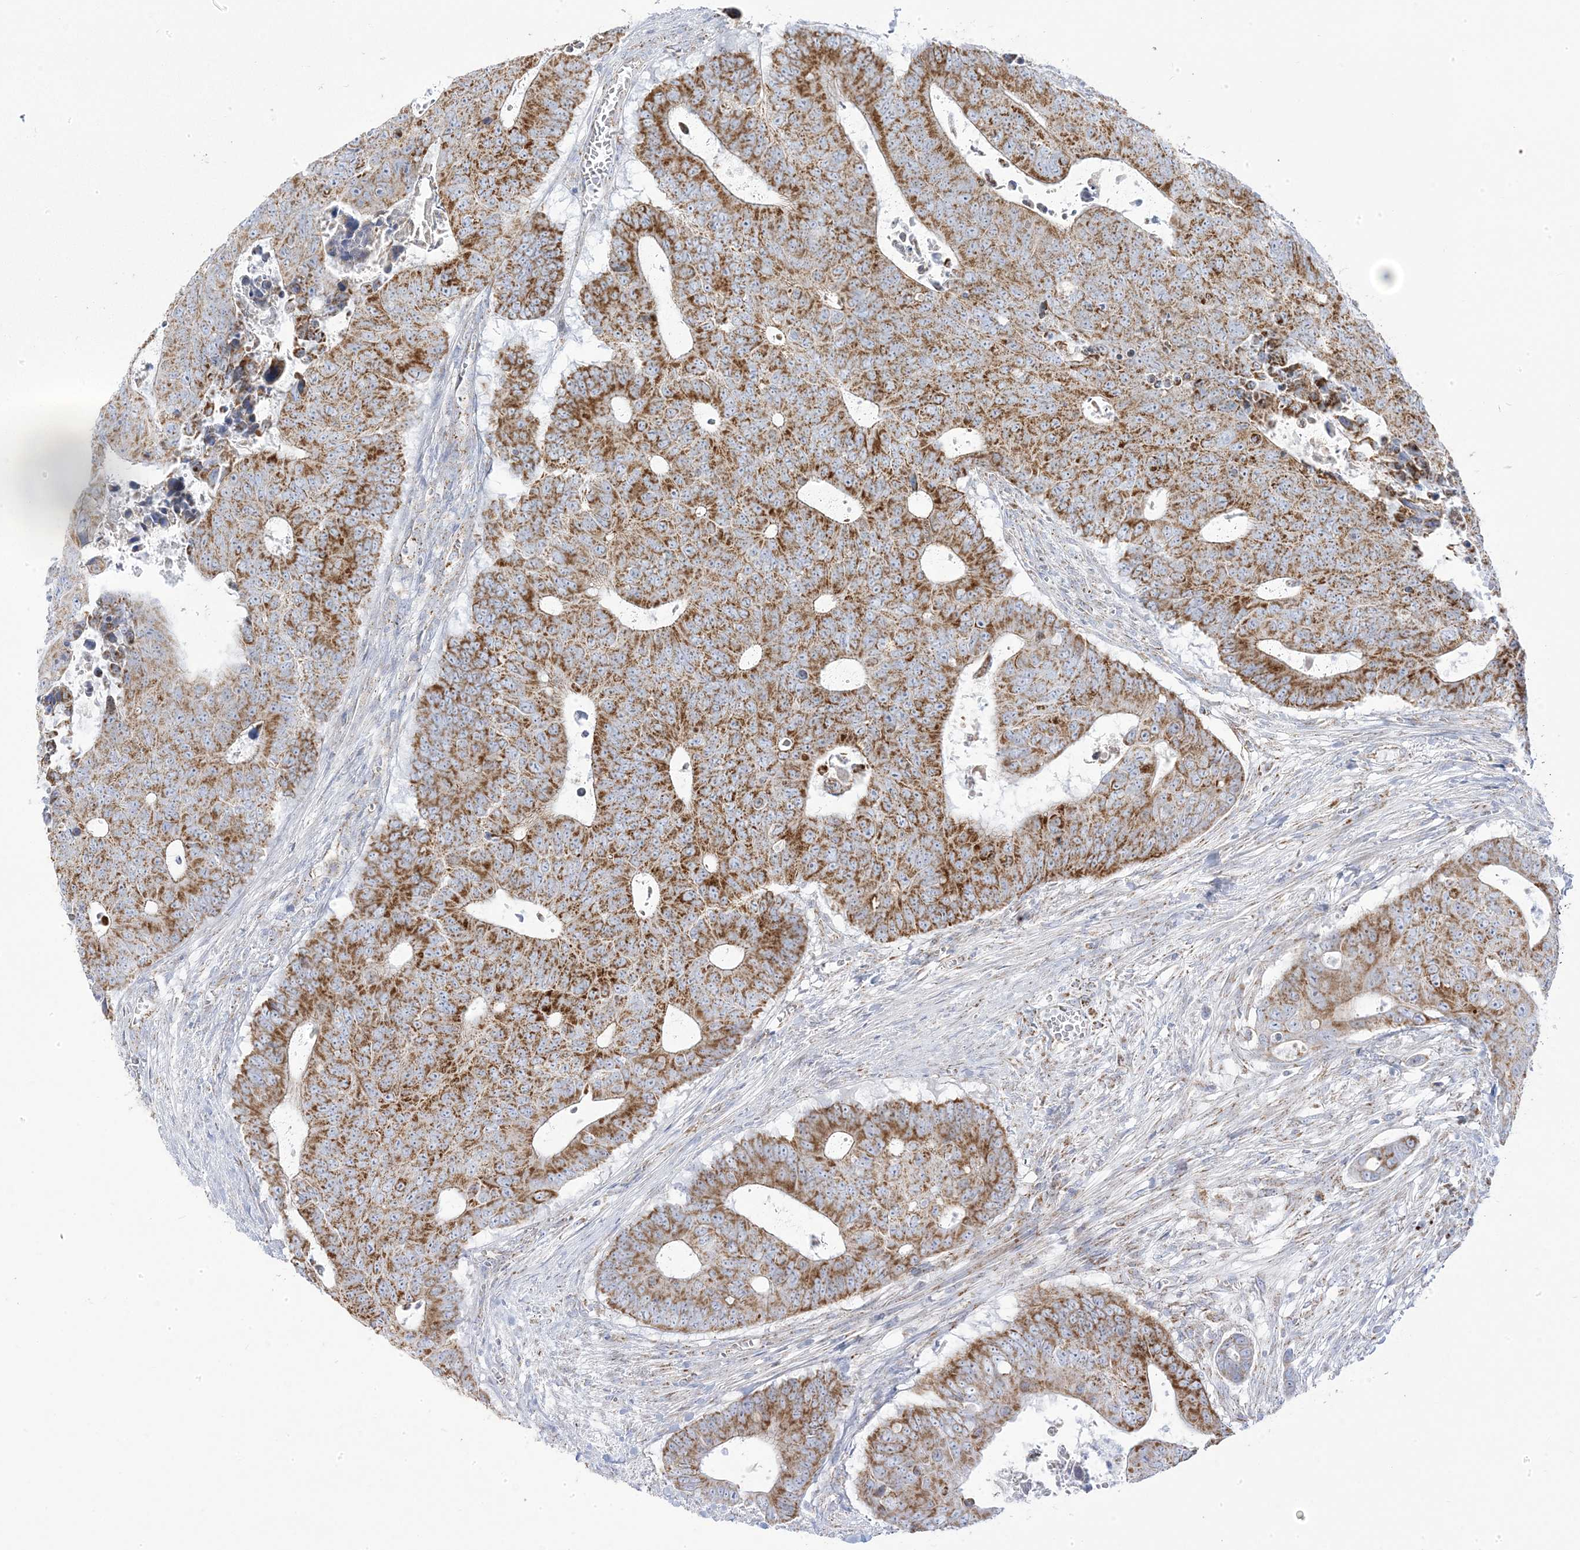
{"staining": {"intensity": "moderate", "quantity": ">75%", "location": "cytoplasmic/membranous"}, "tissue": "colorectal cancer", "cell_type": "Tumor cells", "image_type": "cancer", "snomed": [{"axis": "morphology", "description": "Adenocarcinoma, NOS"}, {"axis": "topography", "description": "Colon"}], "caption": "Colorectal adenocarcinoma was stained to show a protein in brown. There is medium levels of moderate cytoplasmic/membranous positivity in about >75% of tumor cells. (brown staining indicates protein expression, while blue staining denotes nuclei).", "gene": "PCCB", "patient": {"sex": "male", "age": 87}}